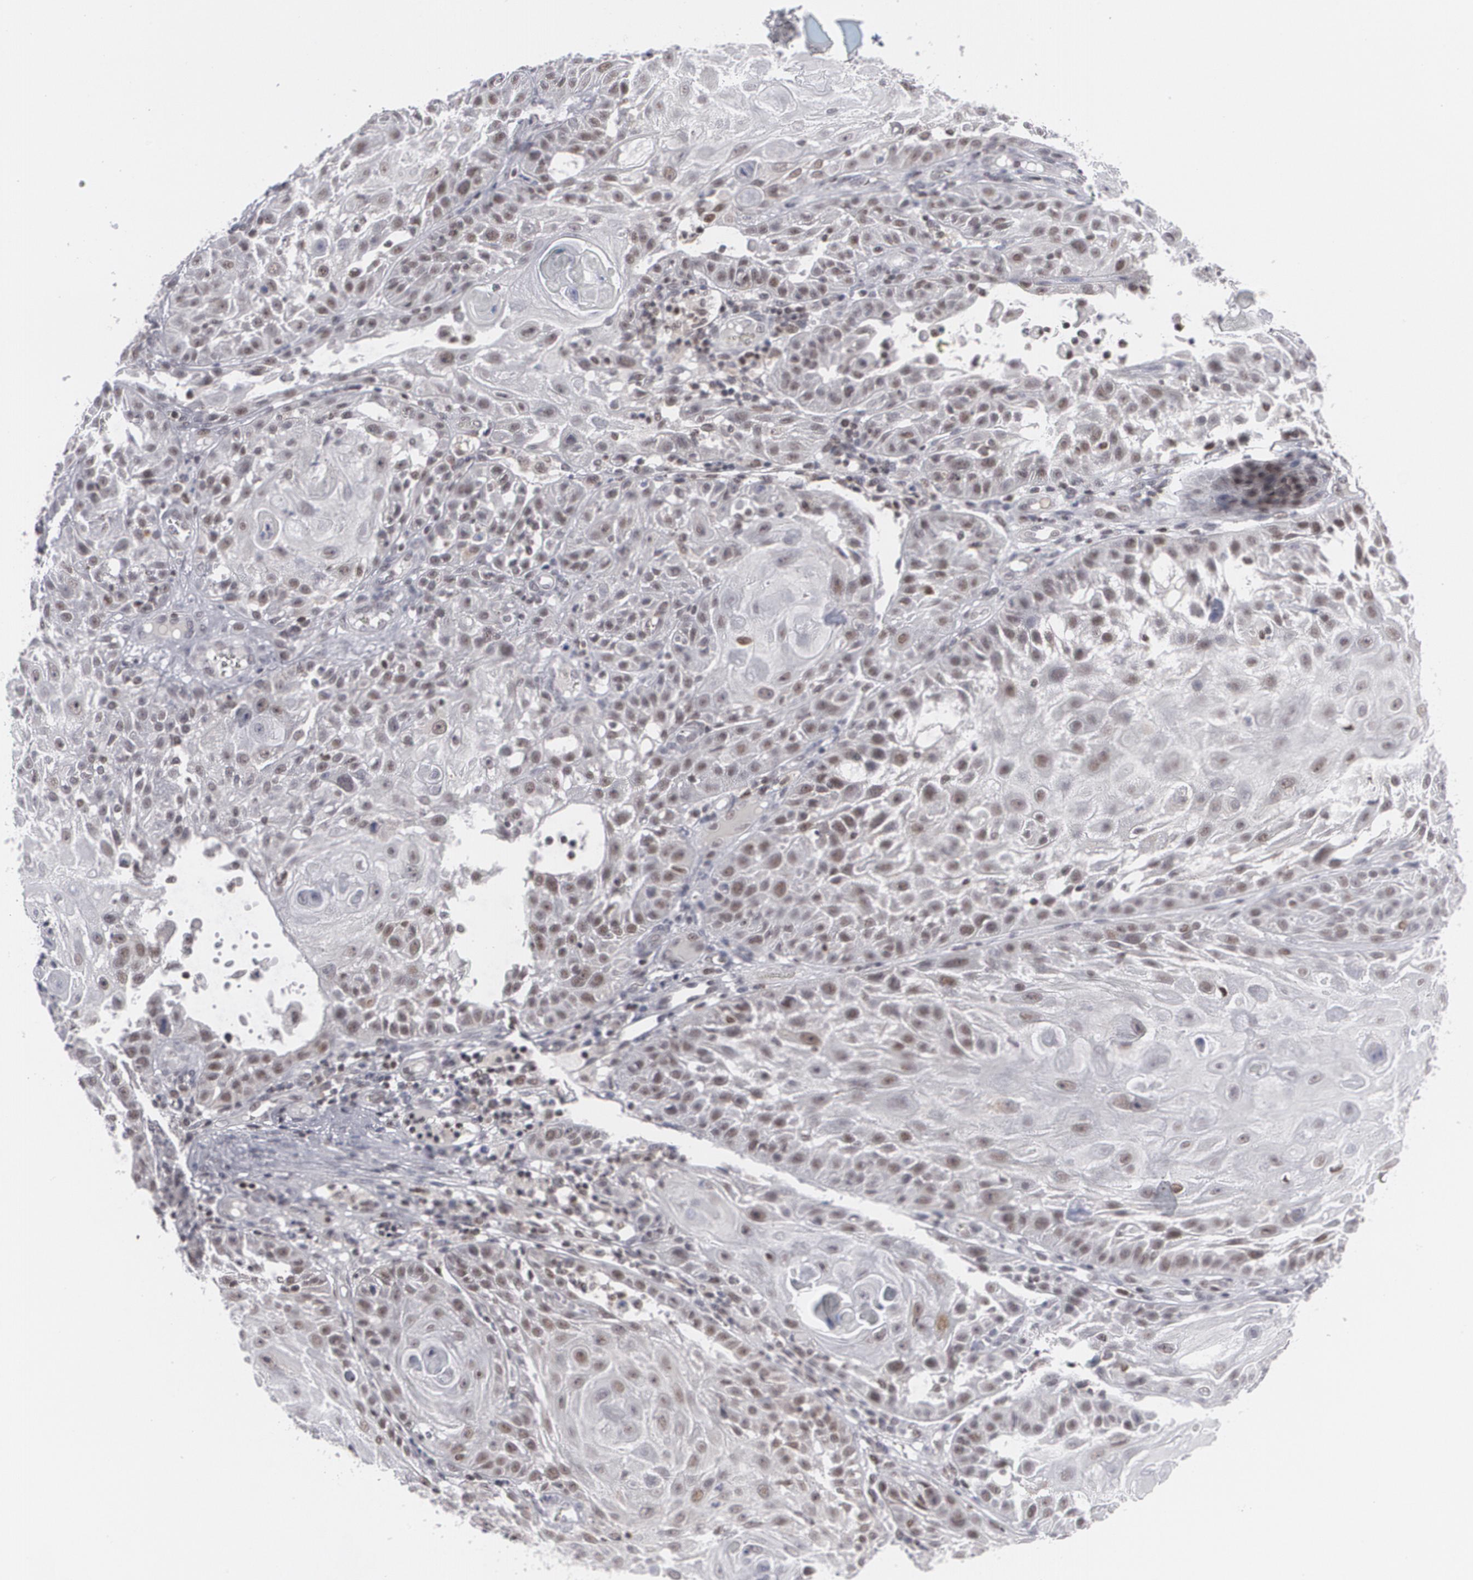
{"staining": {"intensity": "moderate", "quantity": "25%-75%", "location": "nuclear"}, "tissue": "skin cancer", "cell_type": "Tumor cells", "image_type": "cancer", "snomed": [{"axis": "morphology", "description": "Squamous cell carcinoma, NOS"}, {"axis": "topography", "description": "Skin"}], "caption": "A medium amount of moderate nuclear positivity is present in about 25%-75% of tumor cells in skin cancer (squamous cell carcinoma) tissue.", "gene": "MCL1", "patient": {"sex": "female", "age": 89}}